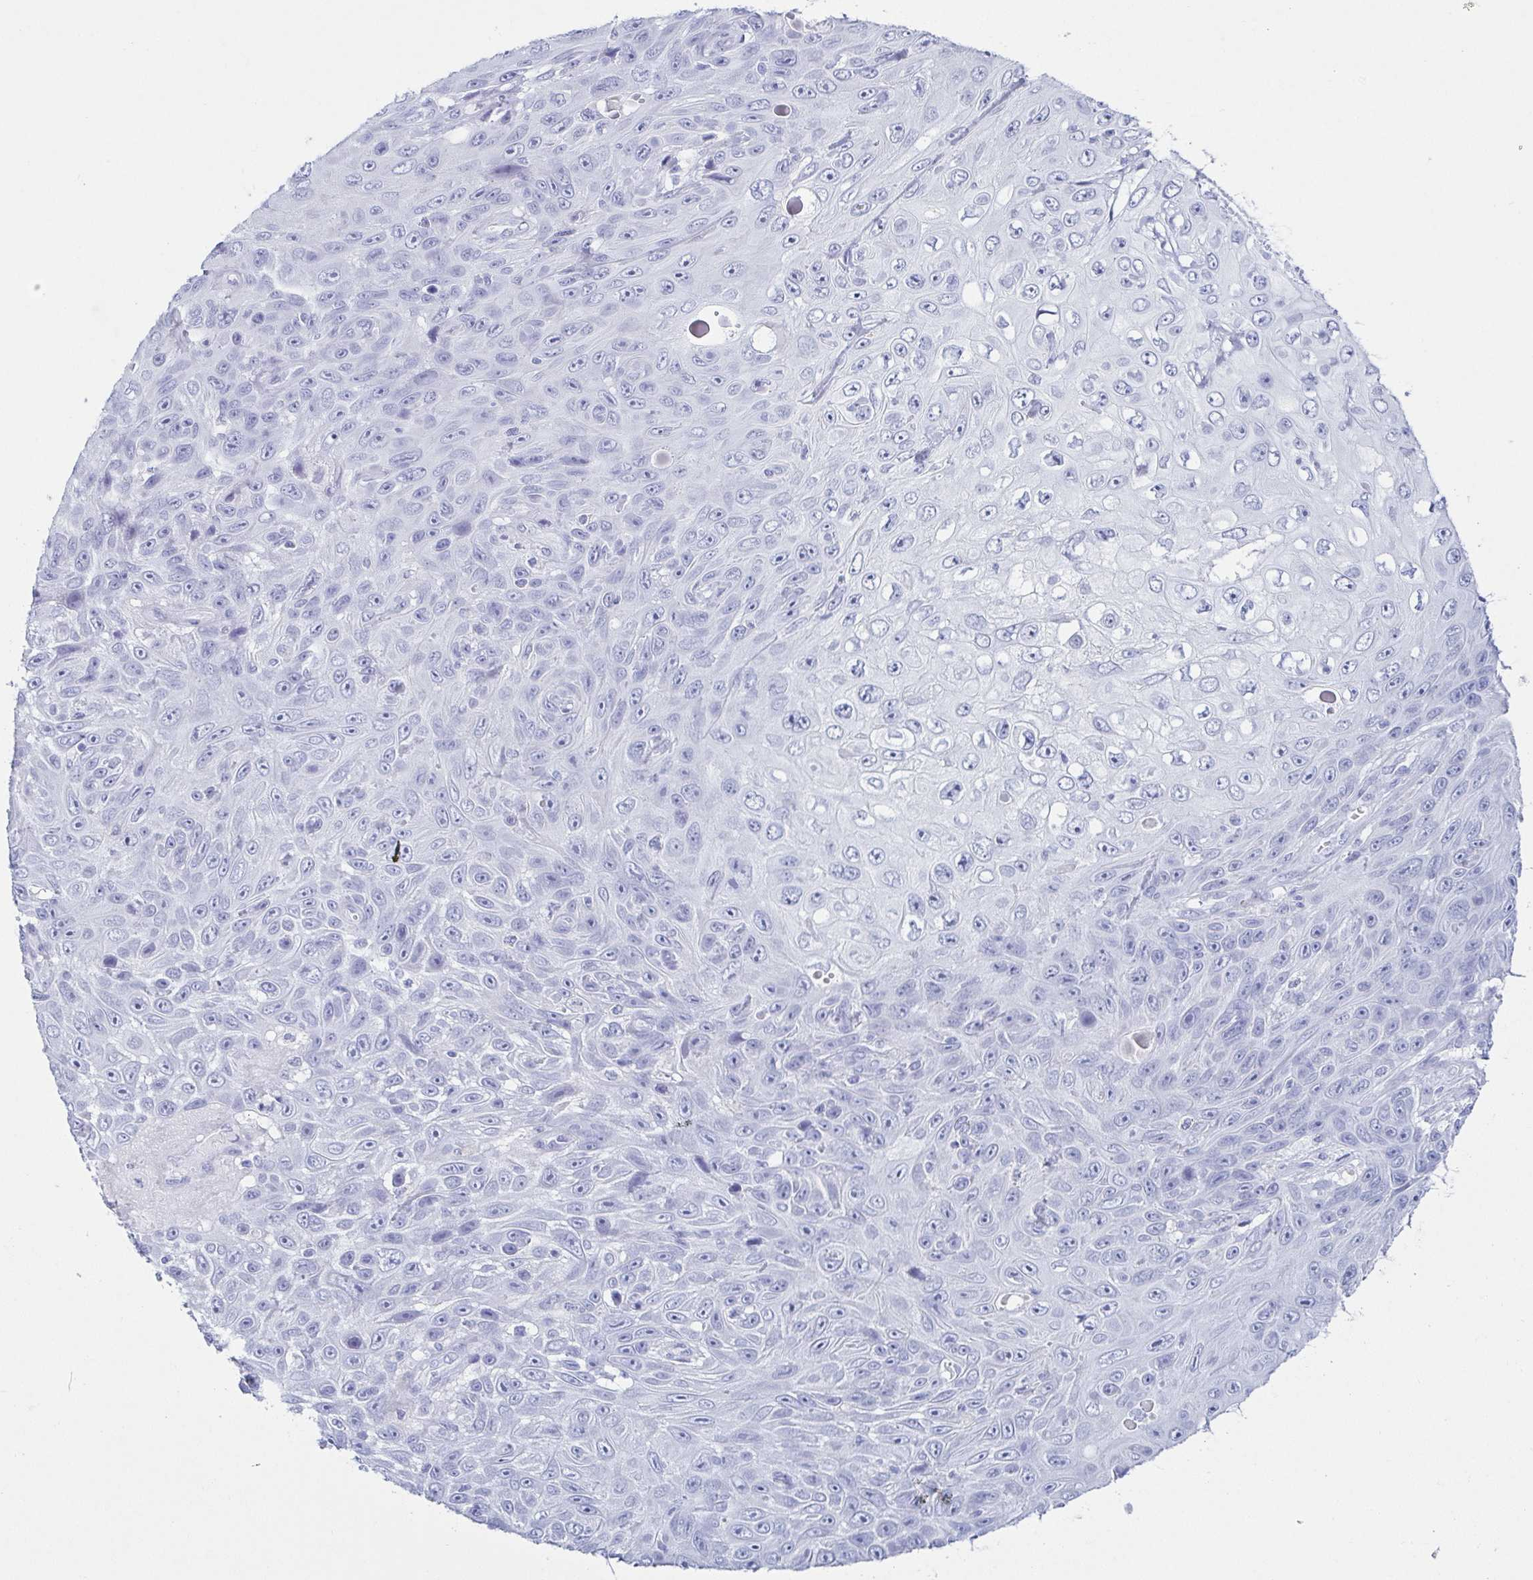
{"staining": {"intensity": "negative", "quantity": "none", "location": "none"}, "tissue": "skin cancer", "cell_type": "Tumor cells", "image_type": "cancer", "snomed": [{"axis": "morphology", "description": "Squamous cell carcinoma, NOS"}, {"axis": "topography", "description": "Skin"}], "caption": "IHC photomicrograph of neoplastic tissue: skin squamous cell carcinoma stained with DAB displays no significant protein expression in tumor cells.", "gene": "ZG16B", "patient": {"sex": "male", "age": 82}}